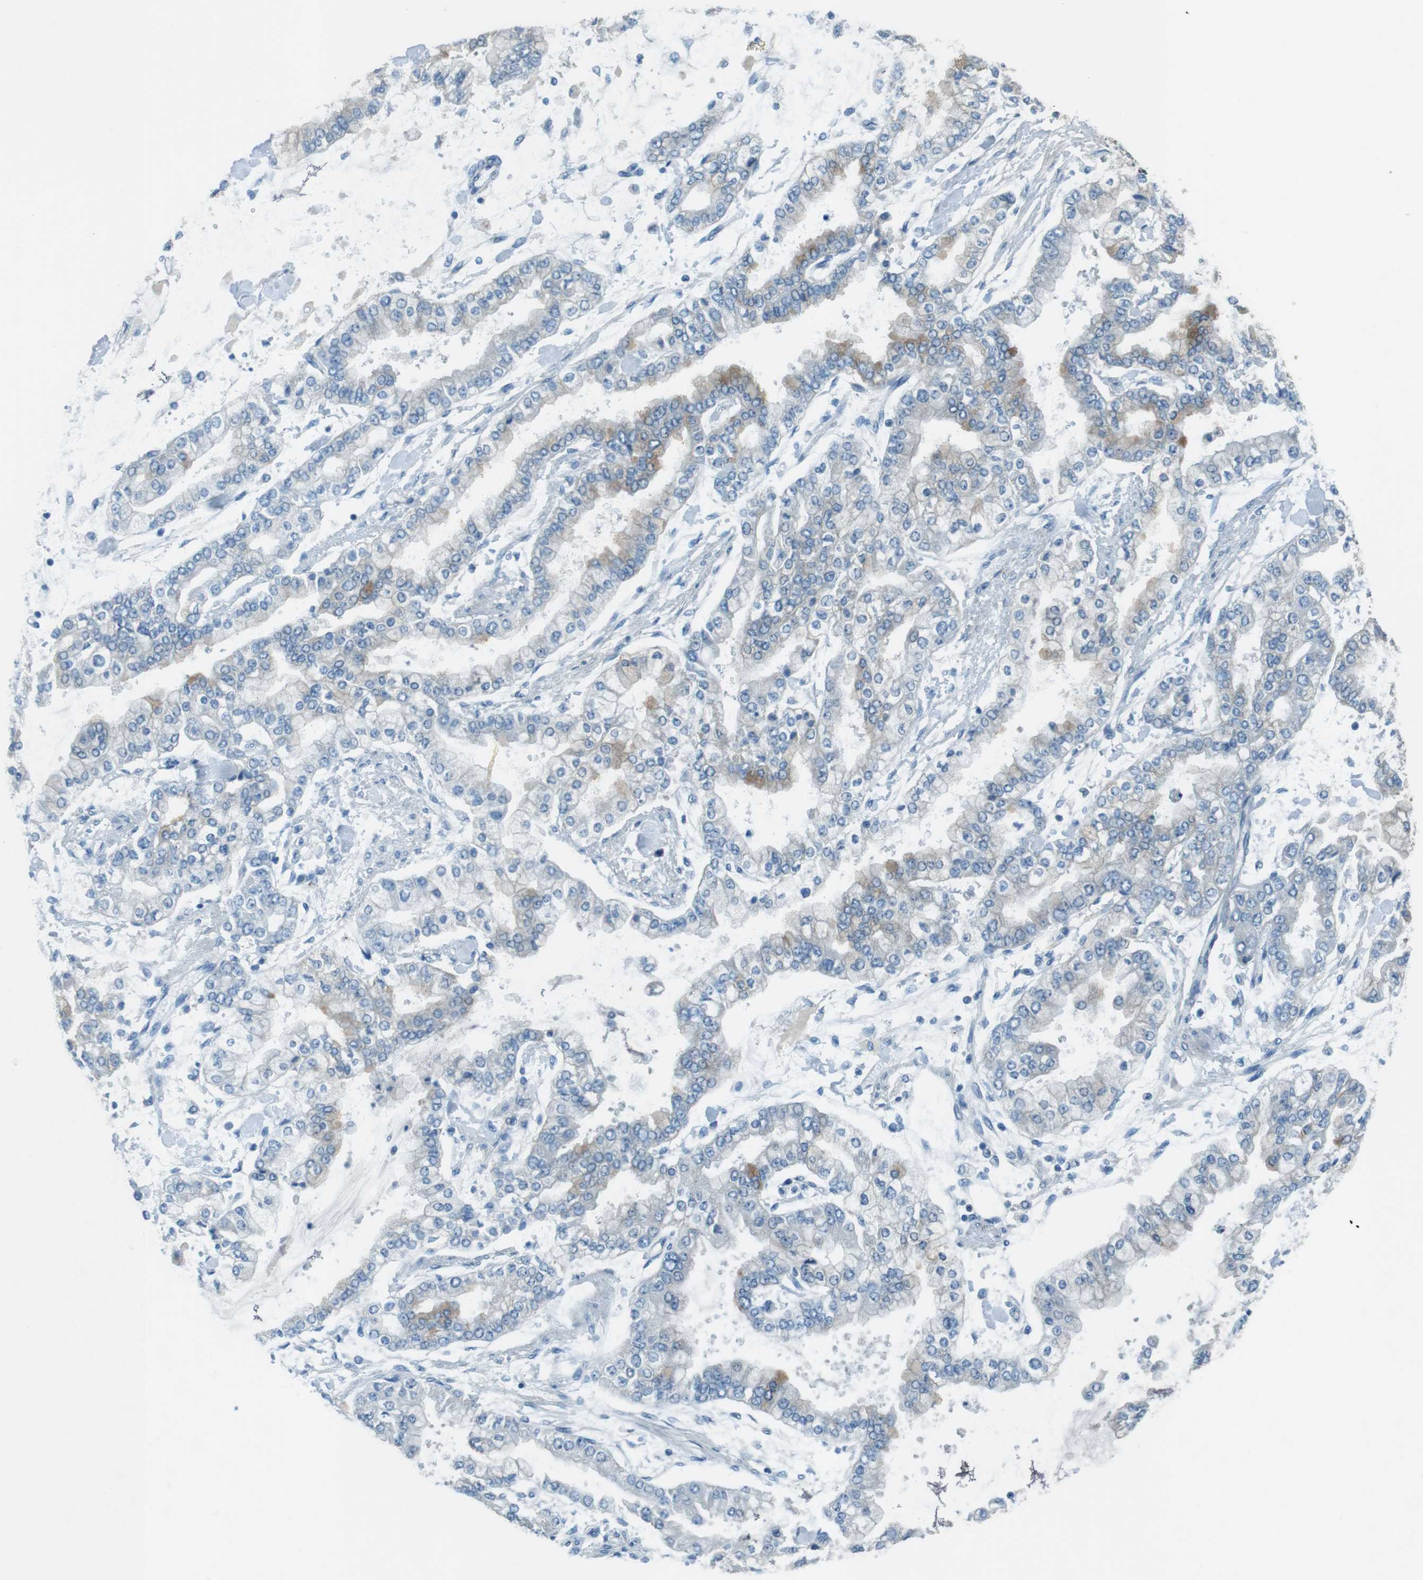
{"staining": {"intensity": "negative", "quantity": "none", "location": "none"}, "tissue": "stomach cancer", "cell_type": "Tumor cells", "image_type": "cancer", "snomed": [{"axis": "morphology", "description": "Normal tissue, NOS"}, {"axis": "morphology", "description": "Adenocarcinoma, NOS"}, {"axis": "topography", "description": "Stomach, upper"}, {"axis": "topography", "description": "Stomach"}], "caption": "This is a photomicrograph of immunohistochemistry (IHC) staining of stomach adenocarcinoma, which shows no positivity in tumor cells.", "gene": "MFAP3", "patient": {"sex": "male", "age": 76}}